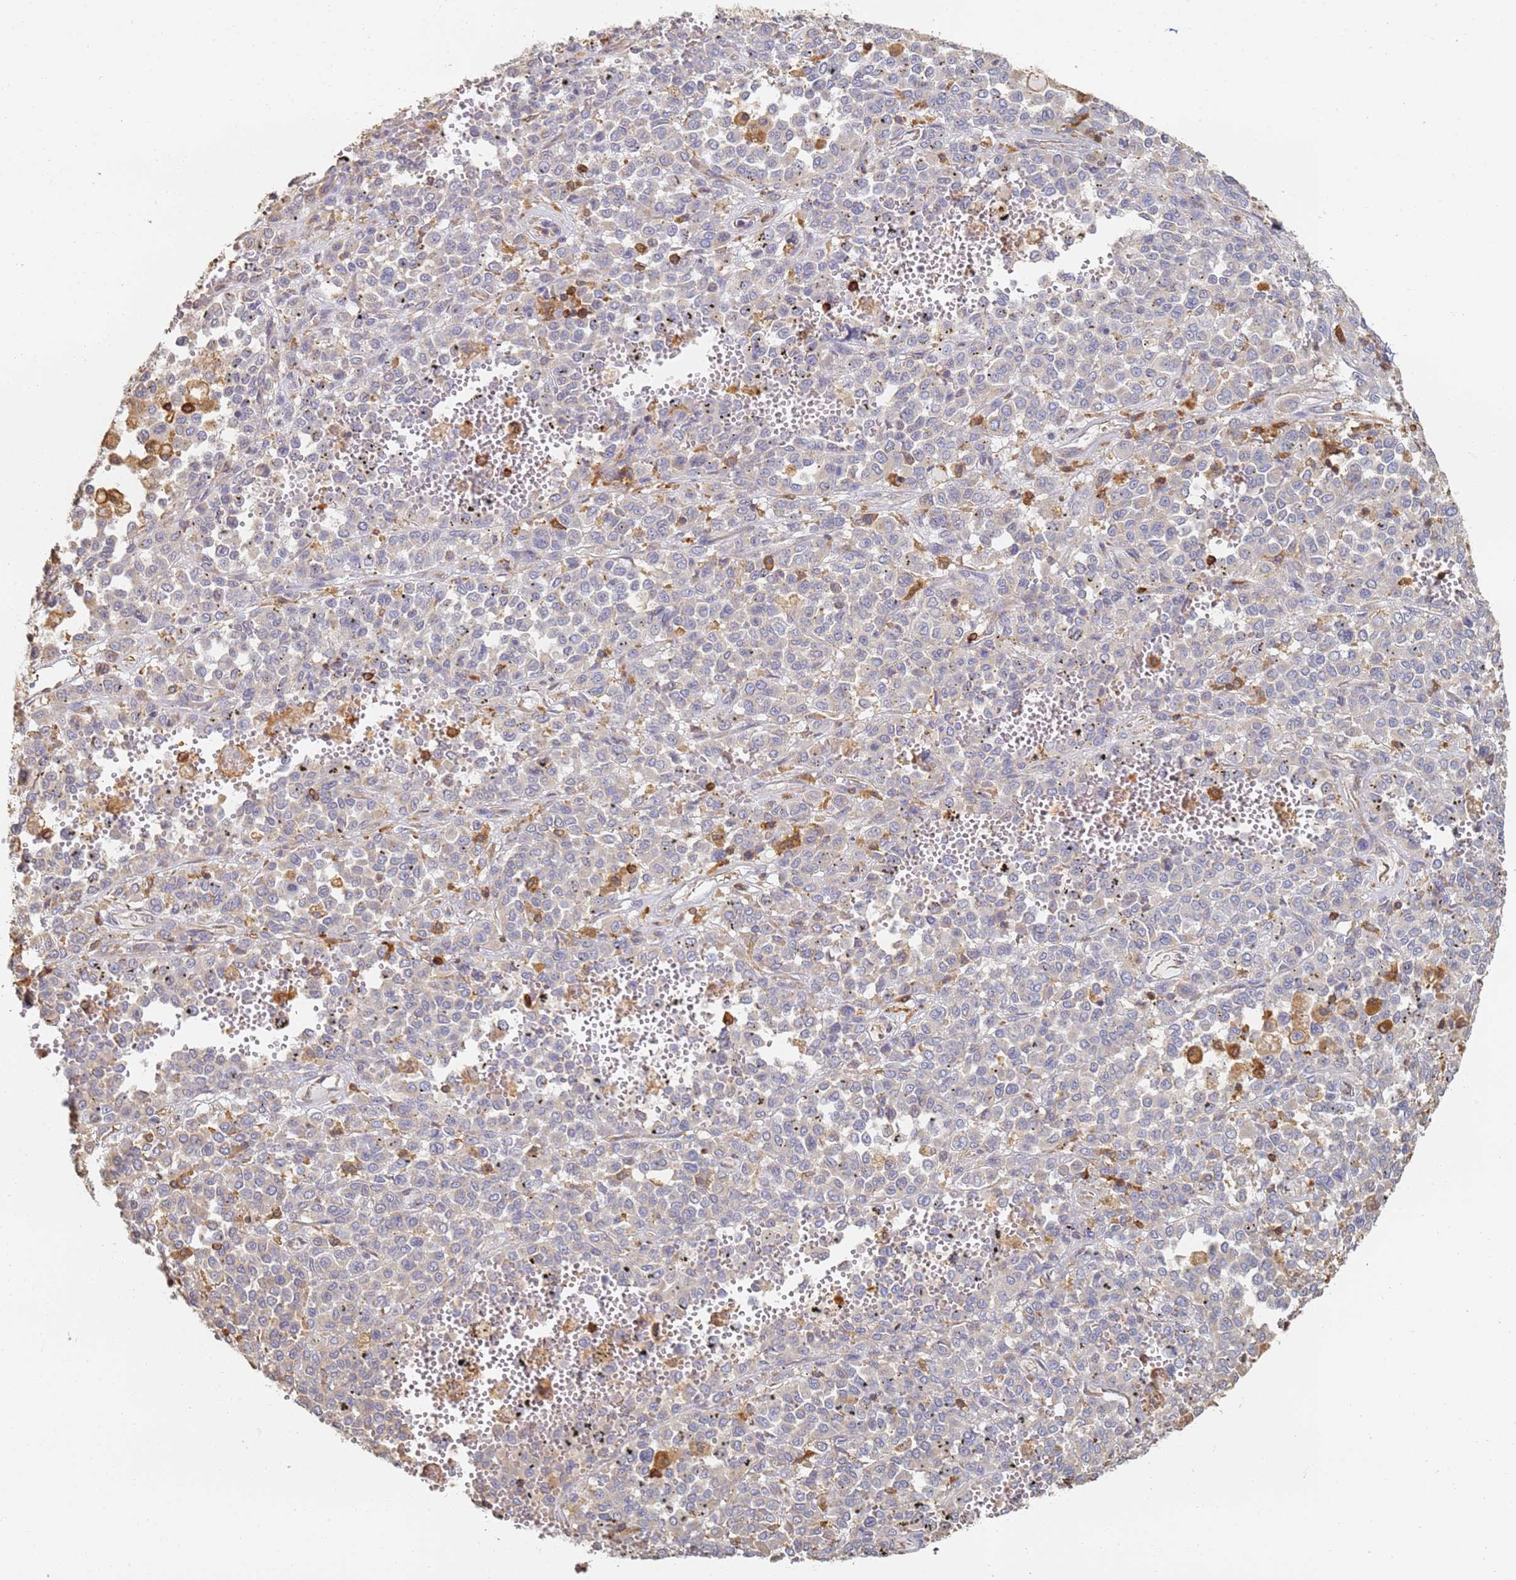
{"staining": {"intensity": "negative", "quantity": "none", "location": "none"}, "tissue": "melanoma", "cell_type": "Tumor cells", "image_type": "cancer", "snomed": [{"axis": "morphology", "description": "Malignant melanoma, Metastatic site"}, {"axis": "topography", "description": "Pancreas"}], "caption": "The micrograph demonstrates no staining of tumor cells in melanoma.", "gene": "BIN2", "patient": {"sex": "female", "age": 30}}